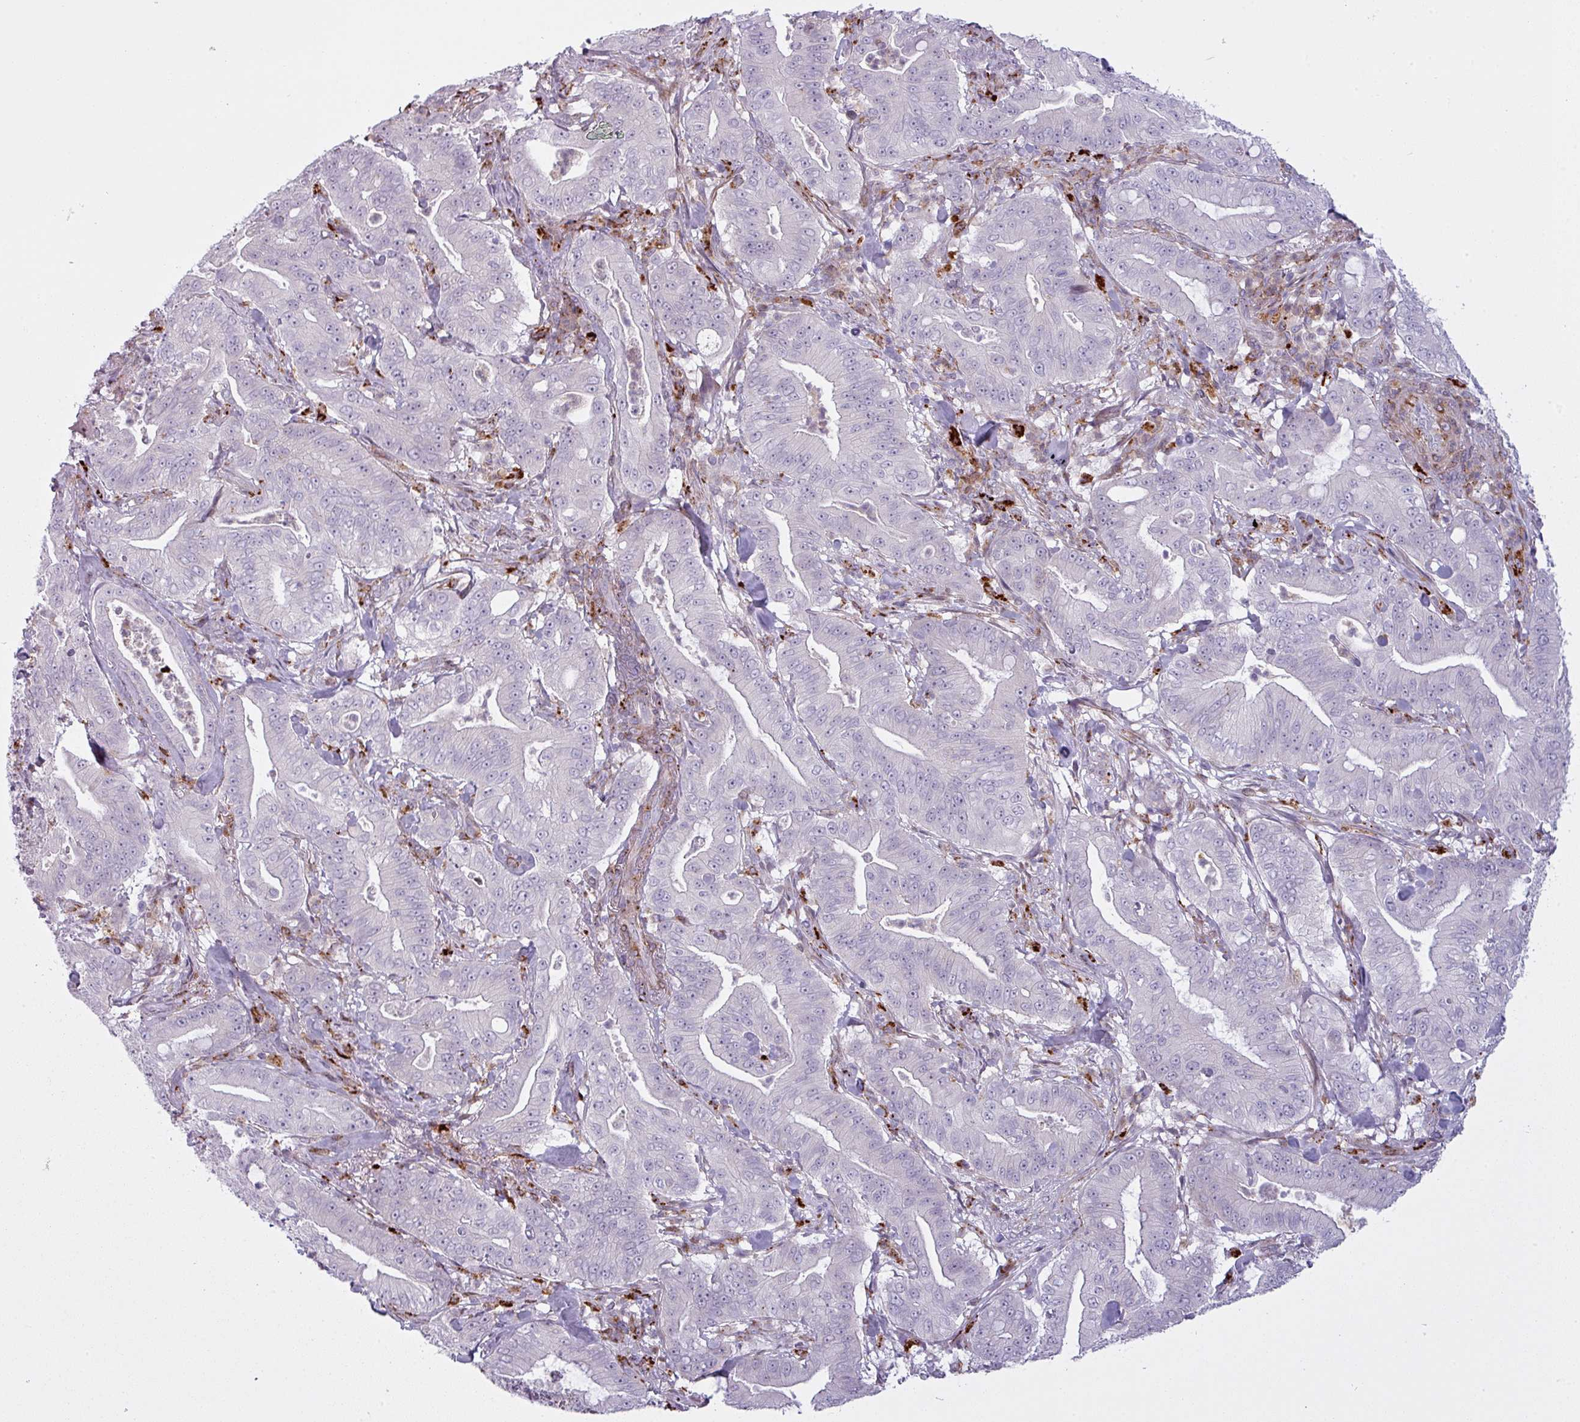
{"staining": {"intensity": "negative", "quantity": "none", "location": "none"}, "tissue": "pancreatic cancer", "cell_type": "Tumor cells", "image_type": "cancer", "snomed": [{"axis": "morphology", "description": "Adenocarcinoma, NOS"}, {"axis": "topography", "description": "Pancreas"}], "caption": "Human pancreatic cancer (adenocarcinoma) stained for a protein using IHC displays no positivity in tumor cells.", "gene": "MAP7D2", "patient": {"sex": "male", "age": 71}}